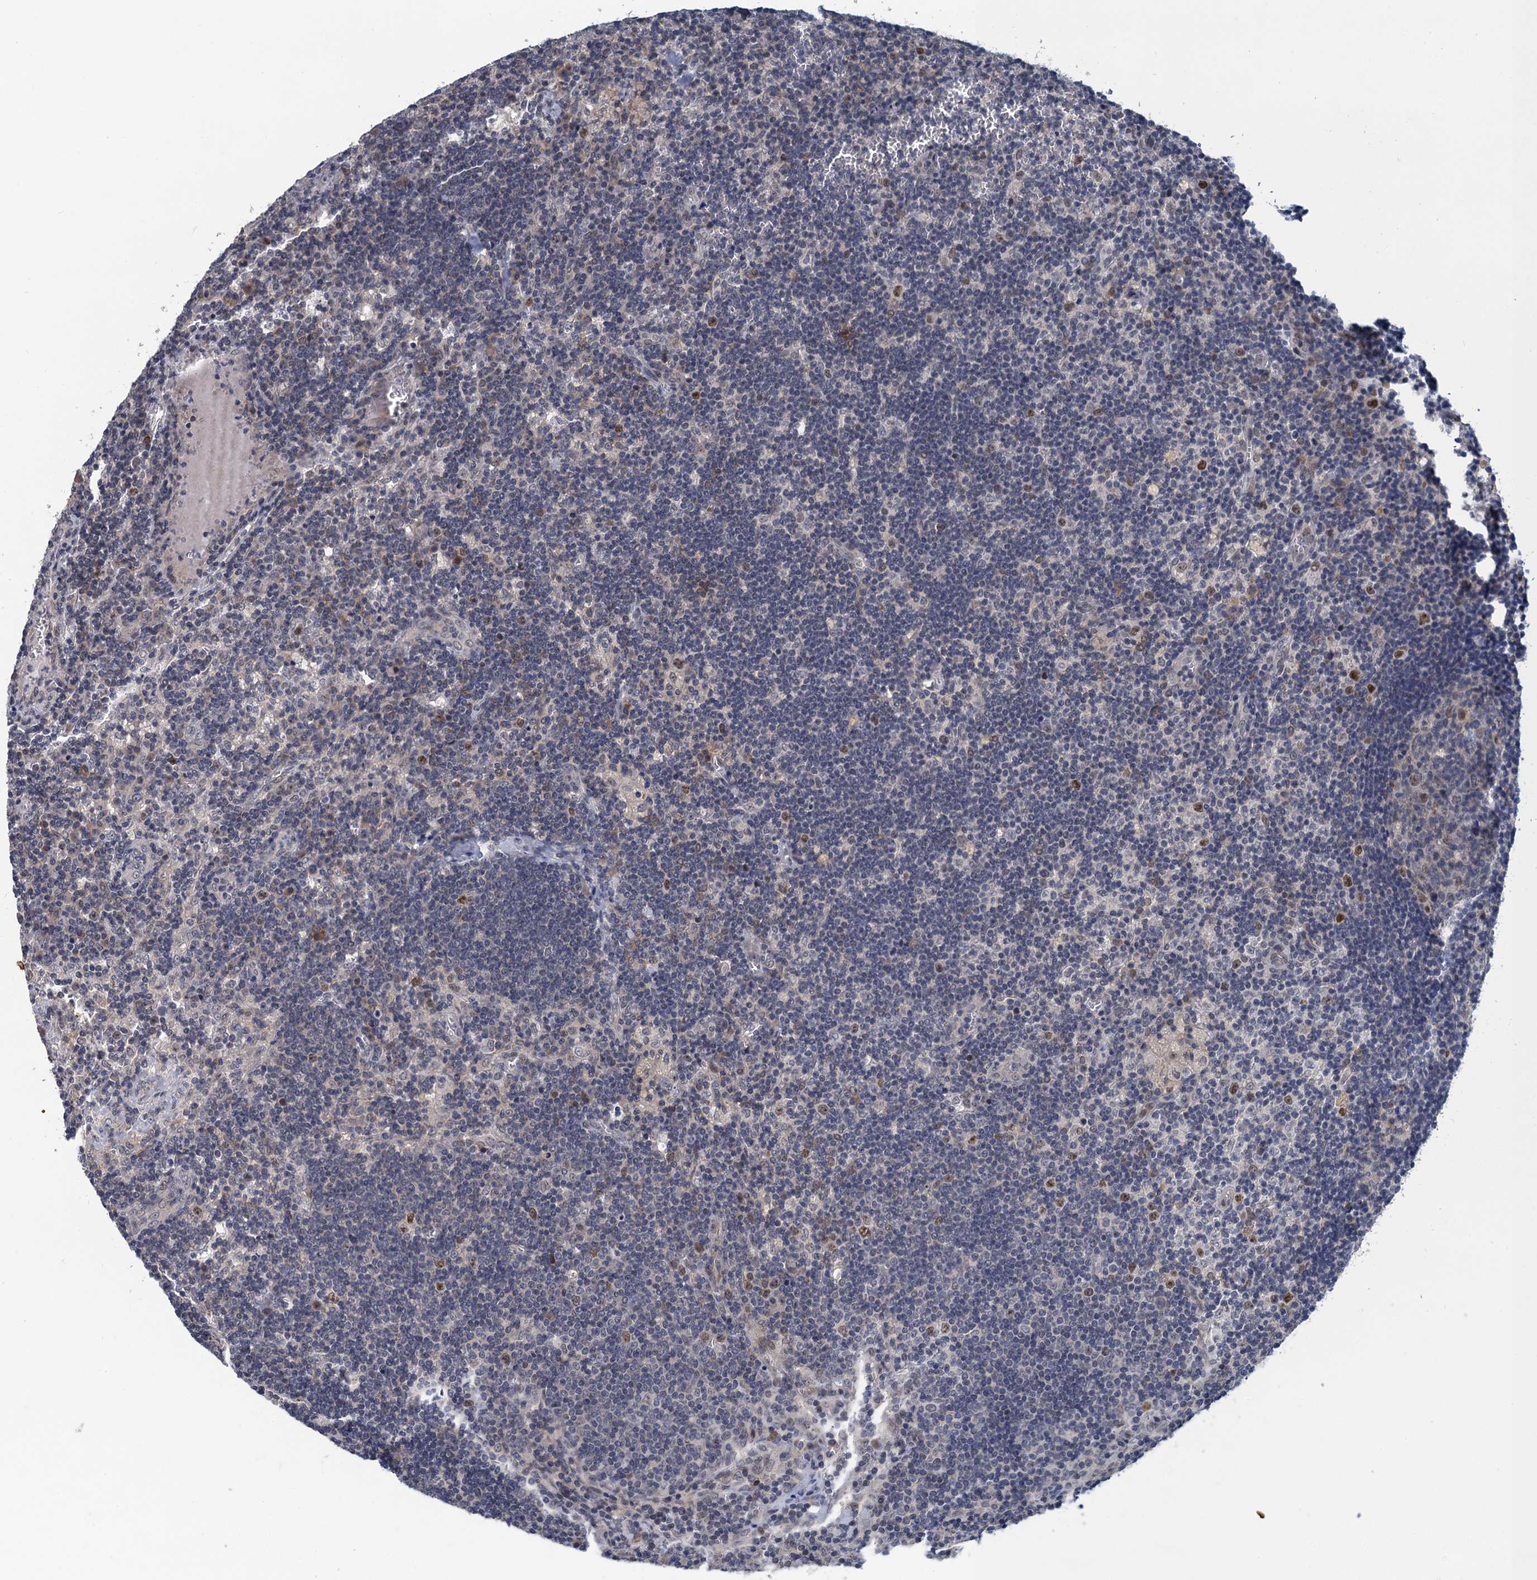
{"staining": {"intensity": "moderate", "quantity": "<25%", "location": "nuclear"}, "tissue": "lymph node", "cell_type": "Germinal center cells", "image_type": "normal", "snomed": [{"axis": "morphology", "description": "Normal tissue, NOS"}, {"axis": "topography", "description": "Lymph node"}], "caption": "Benign lymph node displays moderate nuclear expression in about <25% of germinal center cells.", "gene": "MRFAP1", "patient": {"sex": "male", "age": 58}}